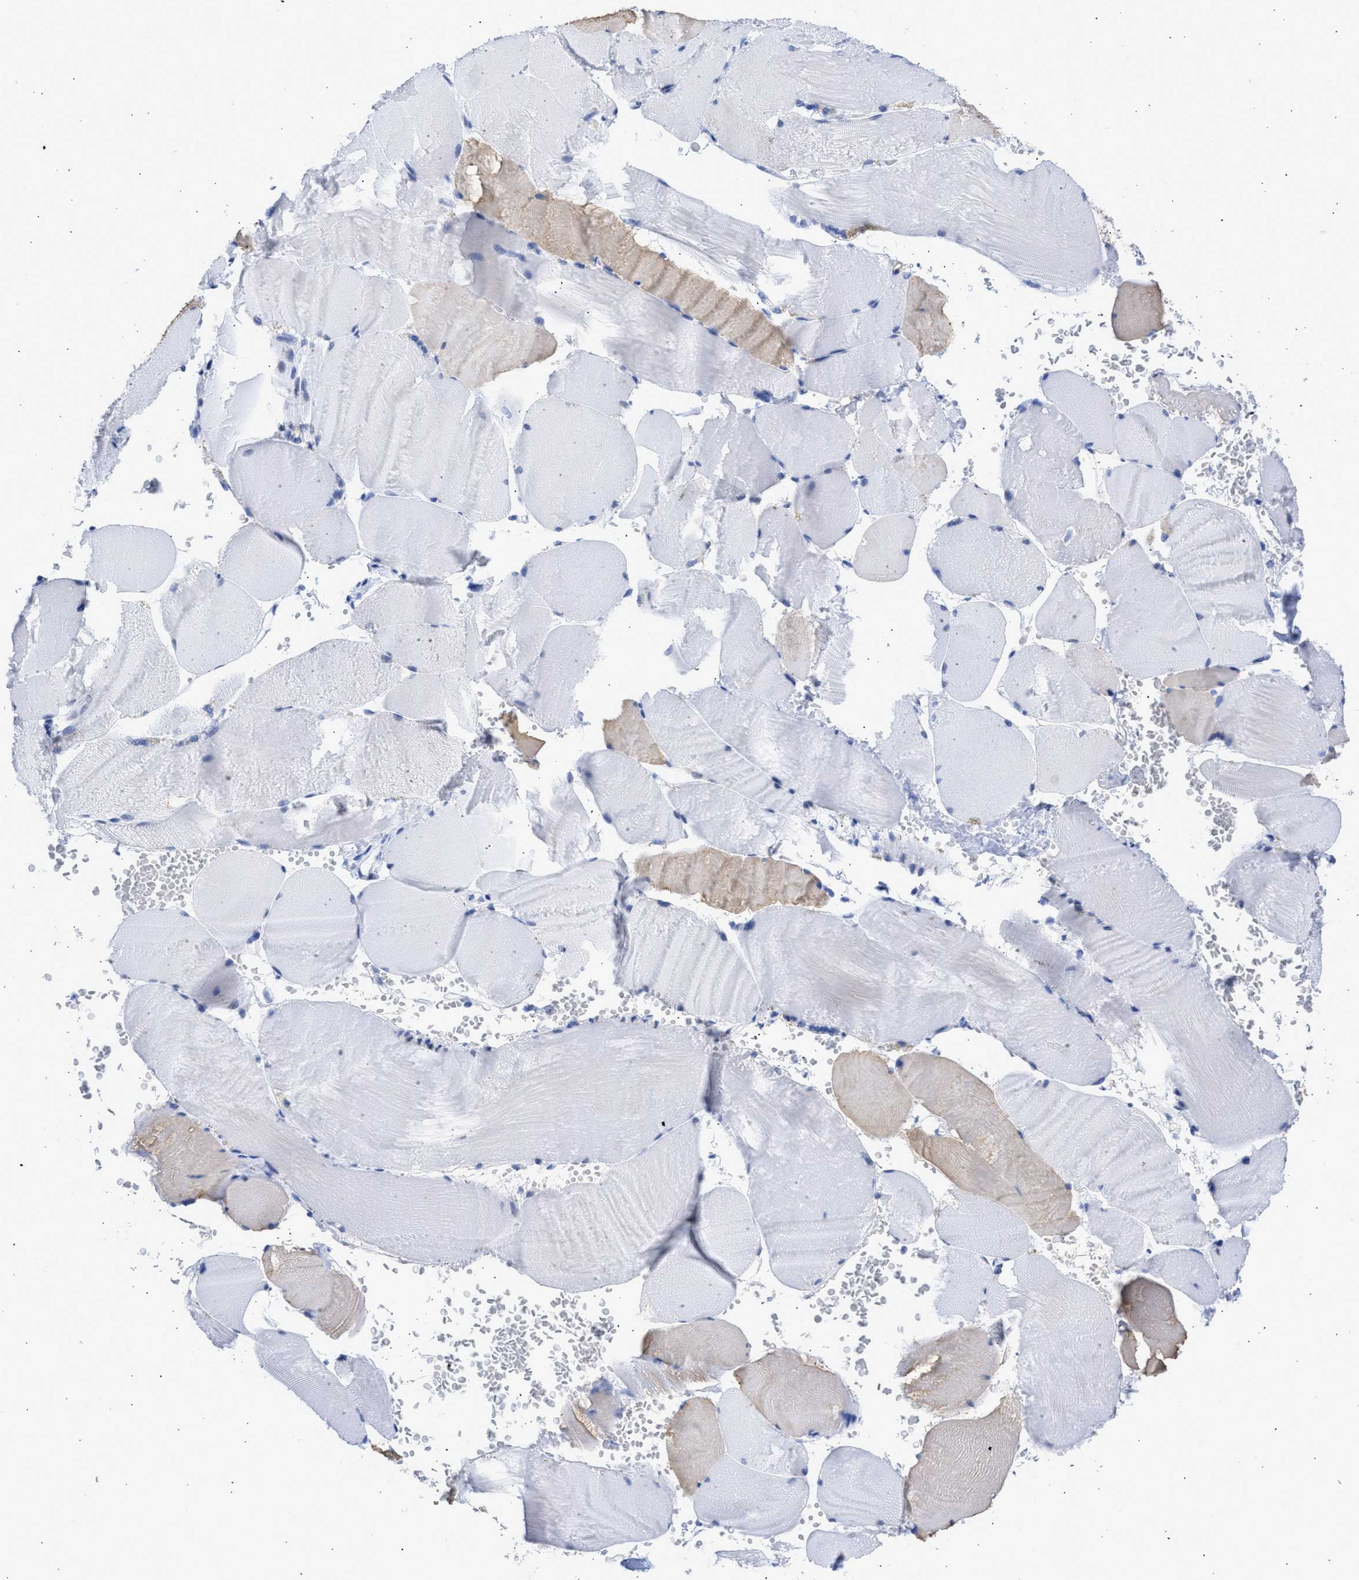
{"staining": {"intensity": "weak", "quantity": "<25%", "location": "cytoplasmic/membranous"}, "tissue": "skeletal muscle", "cell_type": "Myocytes", "image_type": "normal", "snomed": [{"axis": "morphology", "description": "Normal tissue, NOS"}, {"axis": "topography", "description": "Skin"}, {"axis": "topography", "description": "Skeletal muscle"}], "caption": "A high-resolution photomicrograph shows immunohistochemistry (IHC) staining of benign skeletal muscle, which reveals no significant staining in myocytes.", "gene": "RSPH1", "patient": {"sex": "male", "age": 83}}